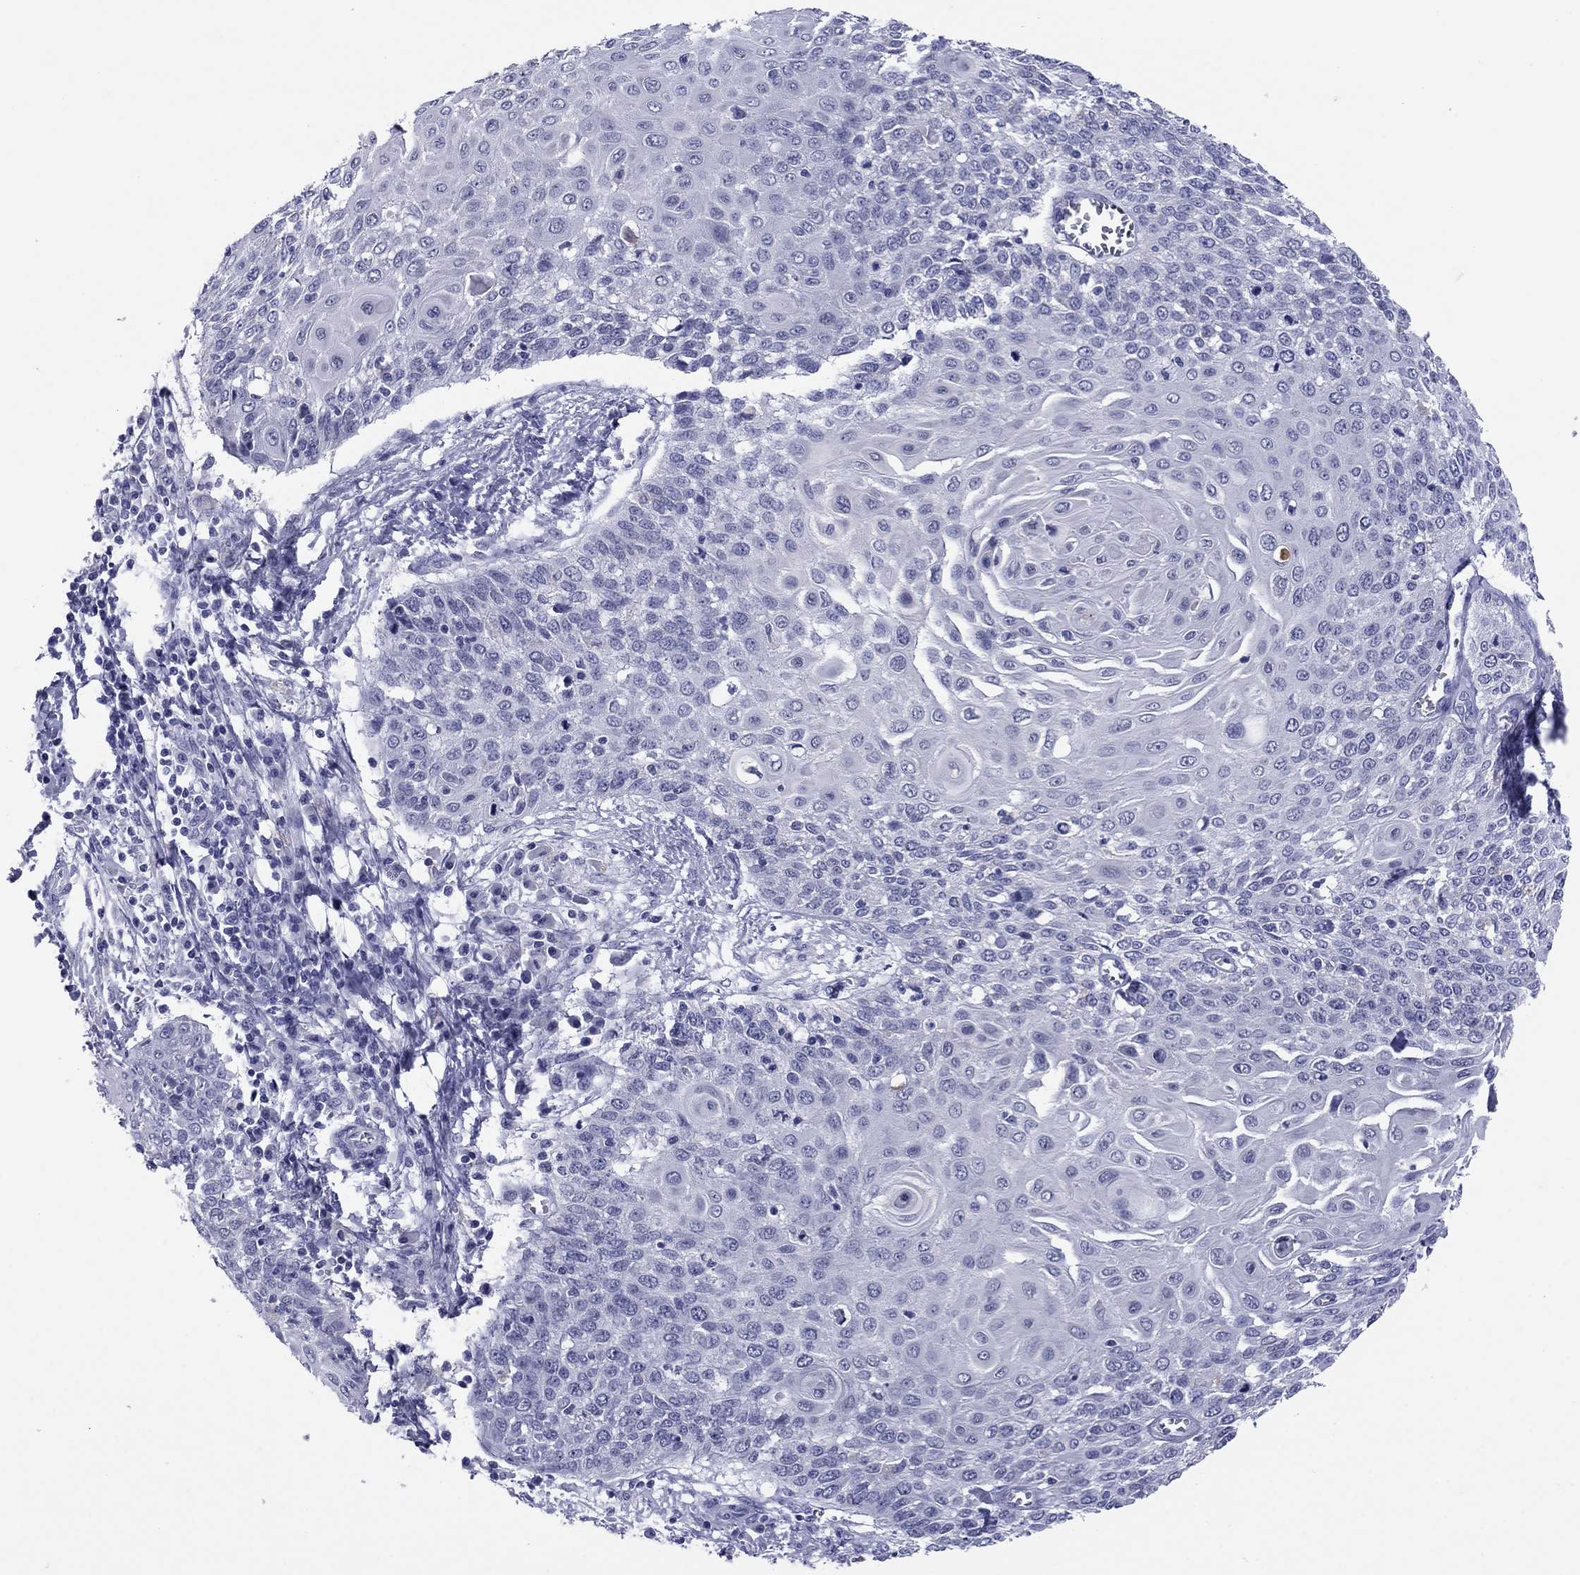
{"staining": {"intensity": "negative", "quantity": "none", "location": "none"}, "tissue": "cervical cancer", "cell_type": "Tumor cells", "image_type": "cancer", "snomed": [{"axis": "morphology", "description": "Squamous cell carcinoma, NOS"}, {"axis": "topography", "description": "Cervix"}], "caption": "Tumor cells are negative for protein expression in human cervical squamous cell carcinoma. The staining was performed using DAB (3,3'-diaminobenzidine) to visualize the protein expression in brown, while the nuclei were stained in blue with hematoxylin (Magnification: 20x).", "gene": "TCFL5", "patient": {"sex": "female", "age": 39}}